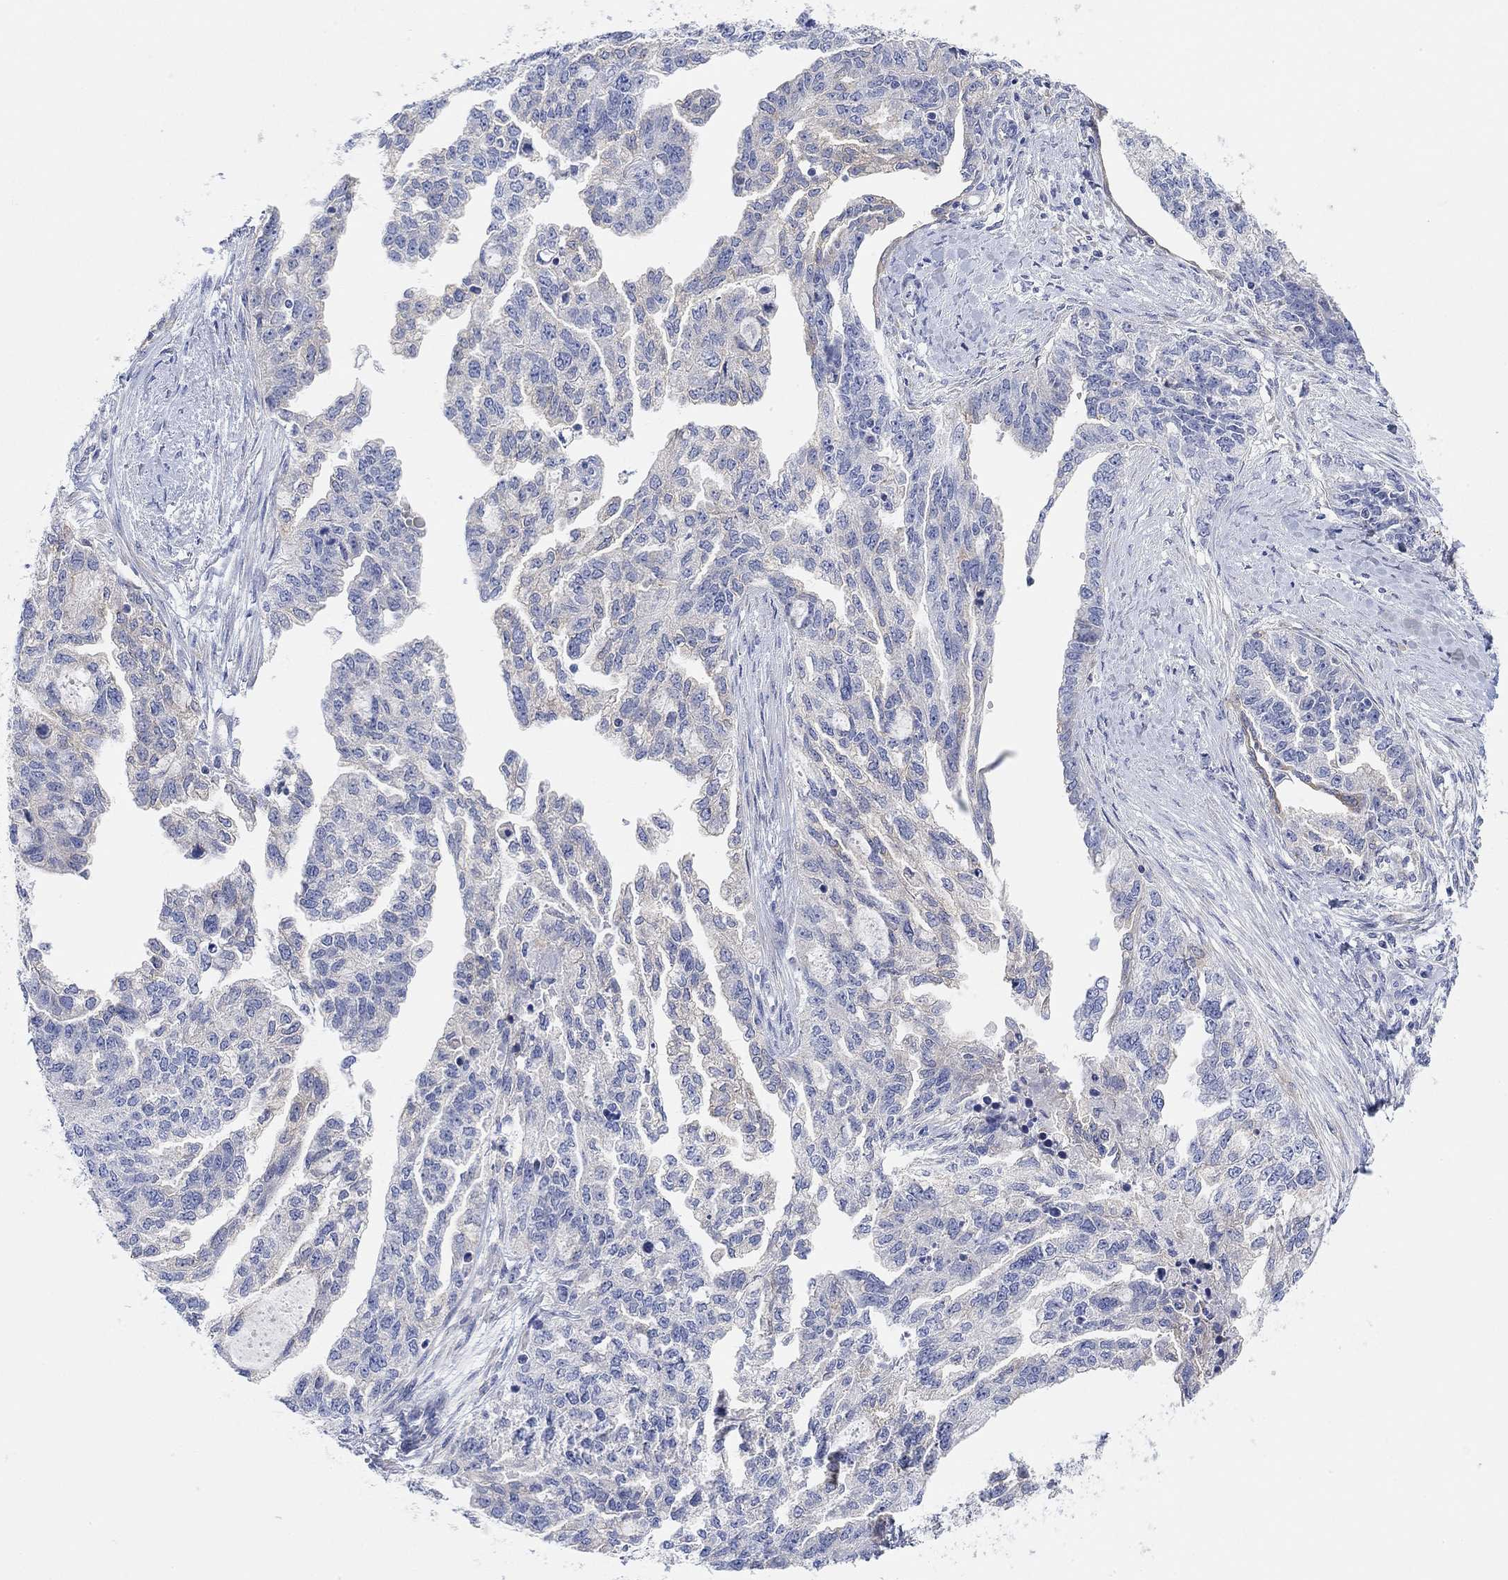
{"staining": {"intensity": "weak", "quantity": "<25%", "location": "cytoplasmic/membranous"}, "tissue": "ovarian cancer", "cell_type": "Tumor cells", "image_type": "cancer", "snomed": [{"axis": "morphology", "description": "Cystadenocarcinoma, serous, NOS"}, {"axis": "topography", "description": "Ovary"}], "caption": "This is an immunohistochemistry (IHC) image of human ovarian serous cystadenocarcinoma. There is no positivity in tumor cells.", "gene": "RGS1", "patient": {"sex": "female", "age": 51}}